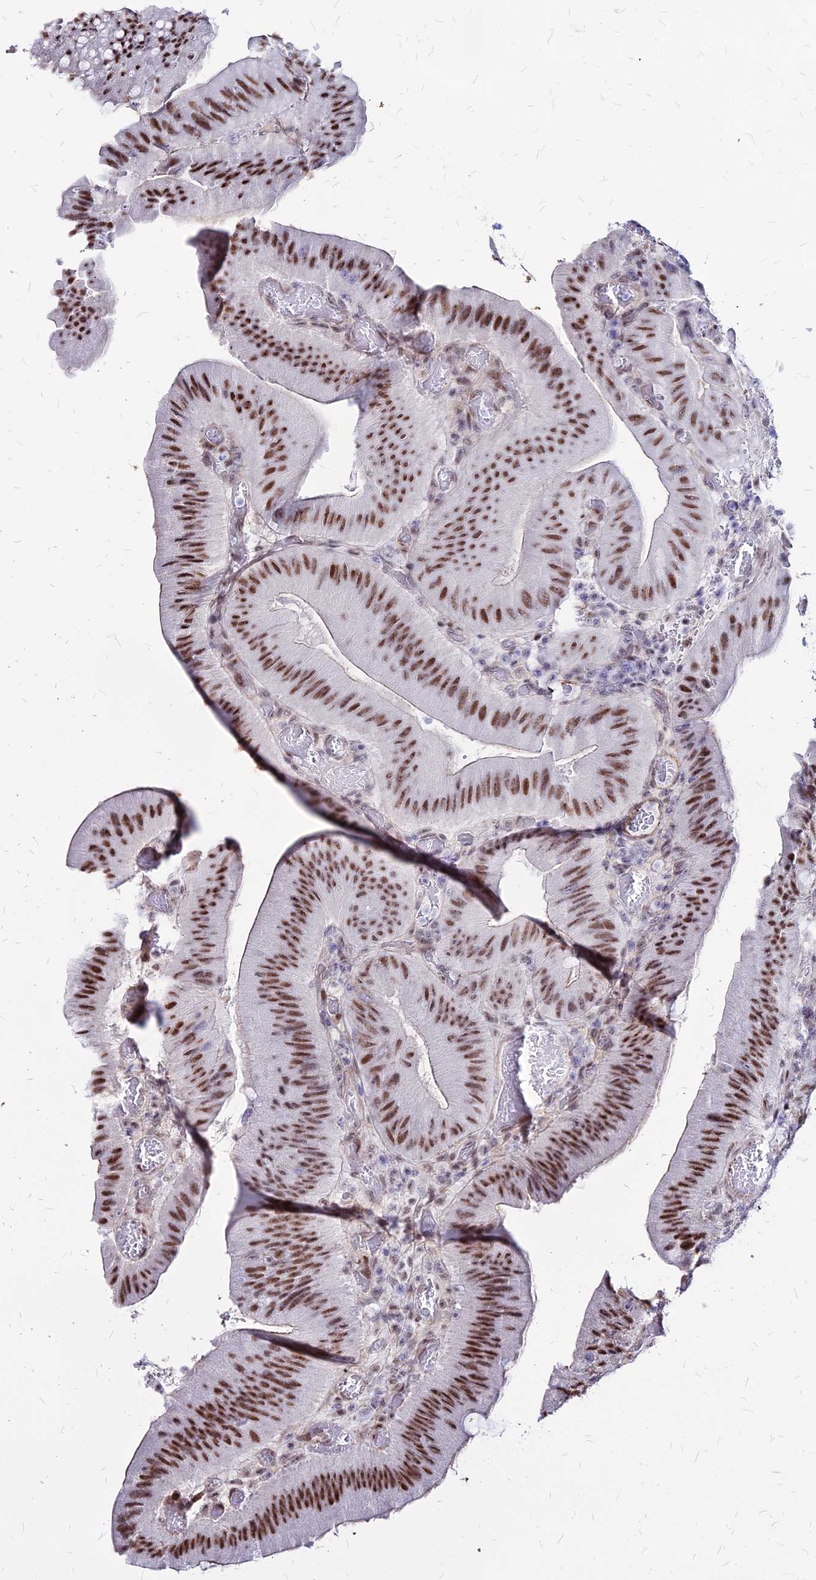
{"staining": {"intensity": "moderate", "quantity": ">75%", "location": "nuclear"}, "tissue": "colorectal cancer", "cell_type": "Tumor cells", "image_type": "cancer", "snomed": [{"axis": "morphology", "description": "Adenocarcinoma, NOS"}, {"axis": "topography", "description": "Colon"}], "caption": "About >75% of tumor cells in colorectal cancer (adenocarcinoma) exhibit moderate nuclear protein positivity as visualized by brown immunohistochemical staining.", "gene": "FDX2", "patient": {"sex": "female", "age": 43}}